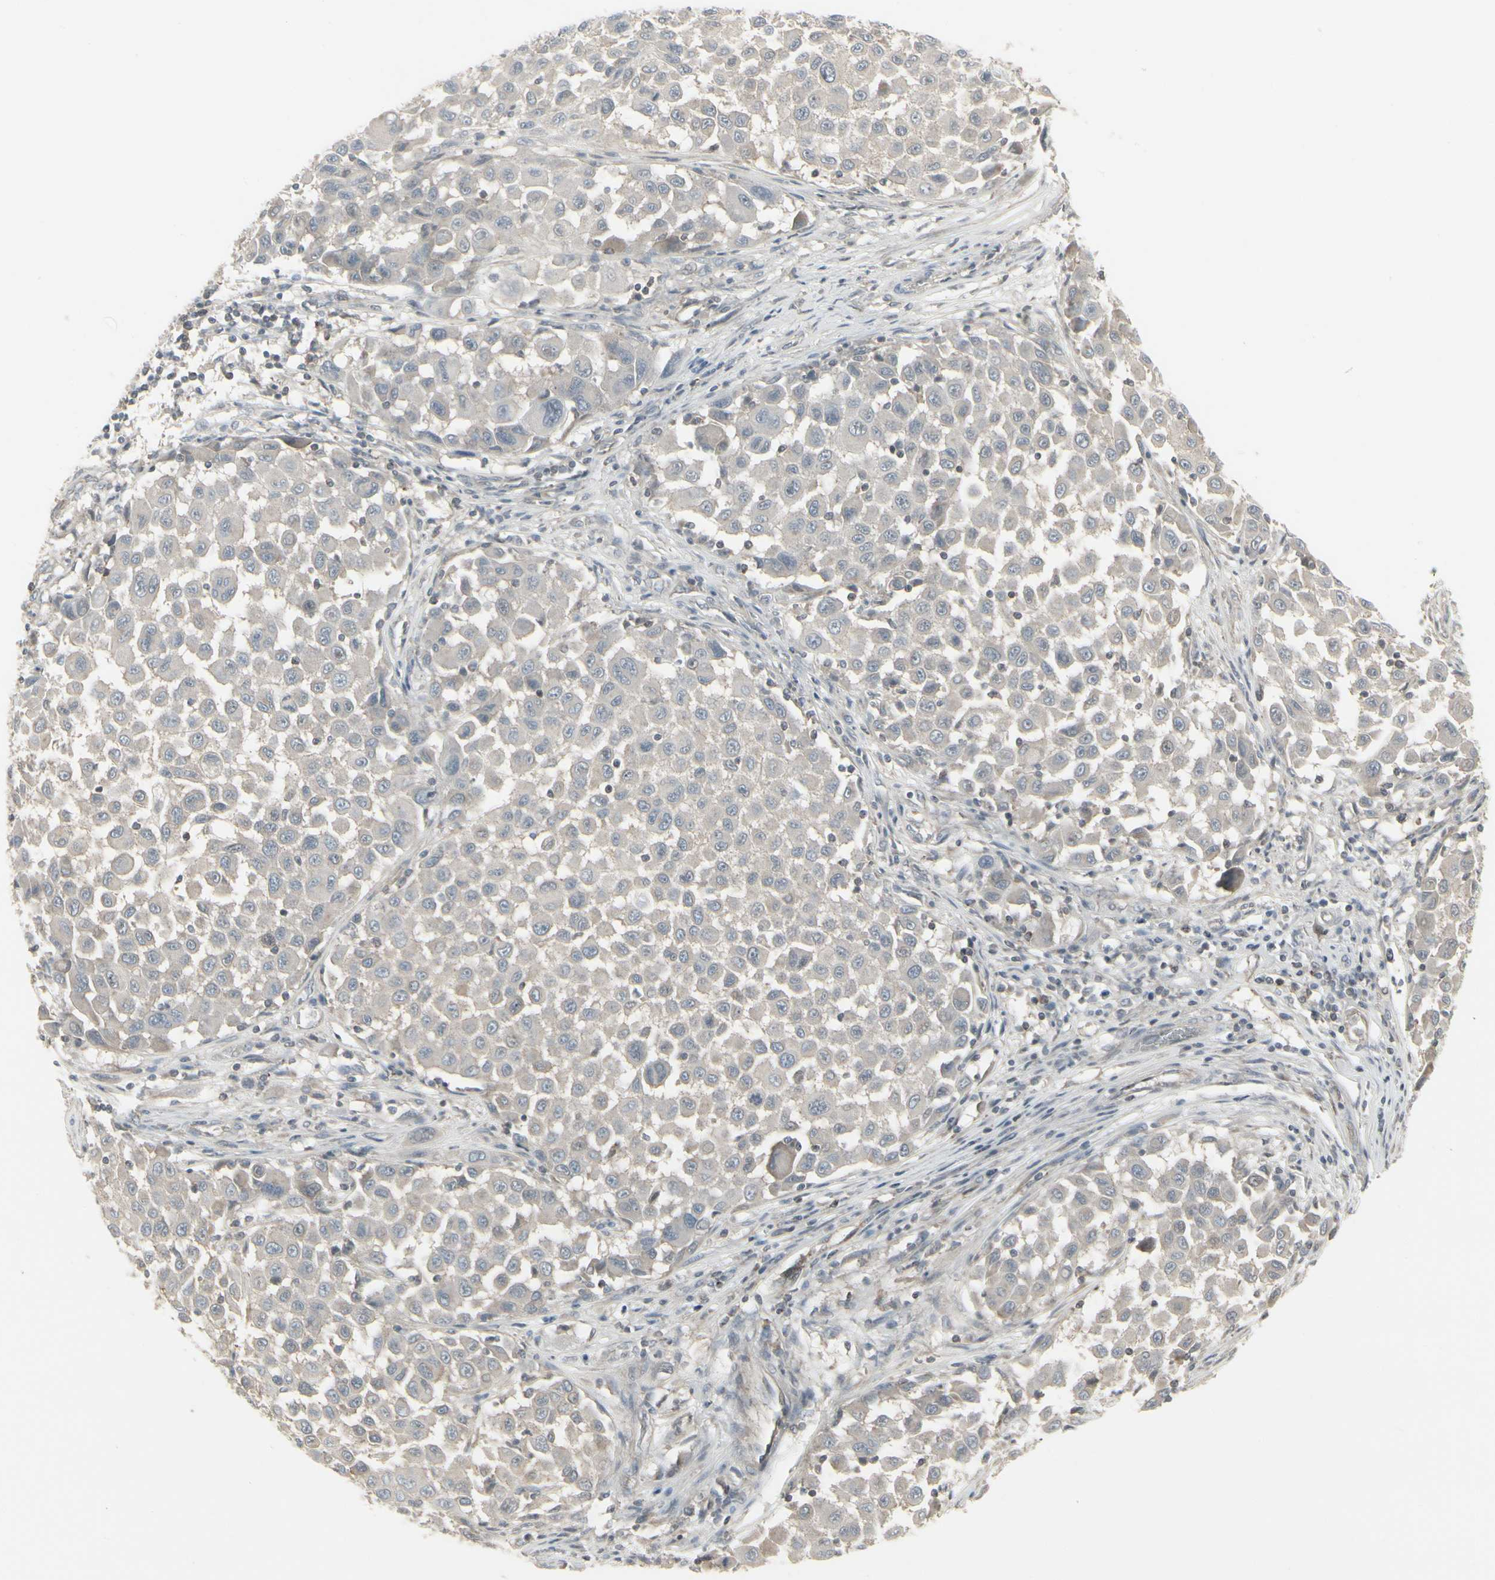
{"staining": {"intensity": "weak", "quantity": ">75%", "location": "cytoplasmic/membranous"}, "tissue": "melanoma", "cell_type": "Tumor cells", "image_type": "cancer", "snomed": [{"axis": "morphology", "description": "Malignant melanoma, Metastatic site"}, {"axis": "topography", "description": "Lymph node"}], "caption": "Malignant melanoma (metastatic site) stained for a protein displays weak cytoplasmic/membranous positivity in tumor cells. The staining was performed using DAB (3,3'-diaminobenzidine) to visualize the protein expression in brown, while the nuclei were stained in blue with hematoxylin (Magnification: 20x).", "gene": "EPS15", "patient": {"sex": "male", "age": 61}}